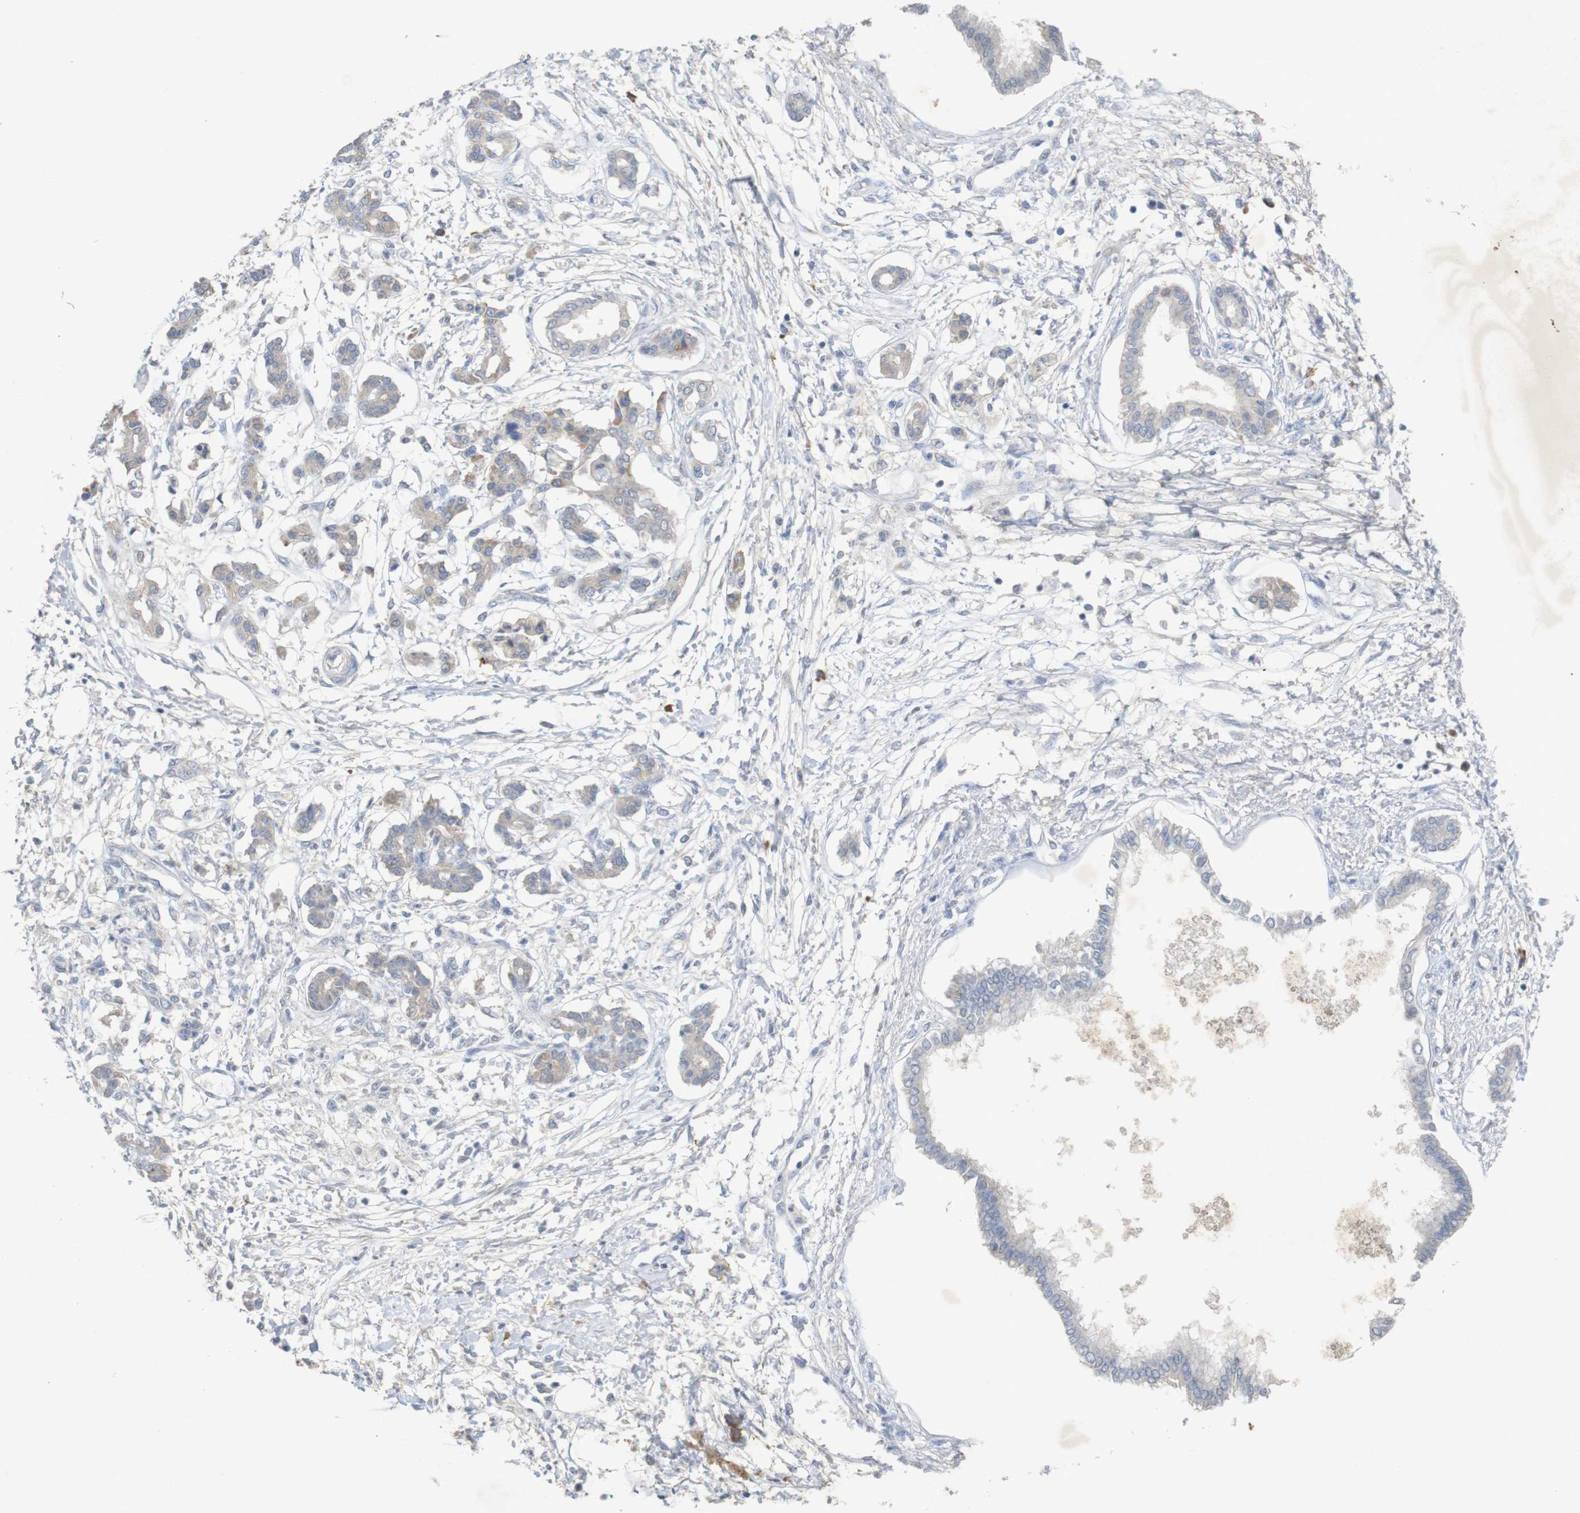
{"staining": {"intensity": "weak", "quantity": "<25%", "location": "cytoplasmic/membranous"}, "tissue": "pancreatic cancer", "cell_type": "Tumor cells", "image_type": "cancer", "snomed": [{"axis": "morphology", "description": "Adenocarcinoma, NOS"}, {"axis": "topography", "description": "Pancreas"}], "caption": "Pancreatic adenocarcinoma was stained to show a protein in brown. There is no significant expression in tumor cells. Nuclei are stained in blue.", "gene": "BCAR3", "patient": {"sex": "male", "age": 56}}